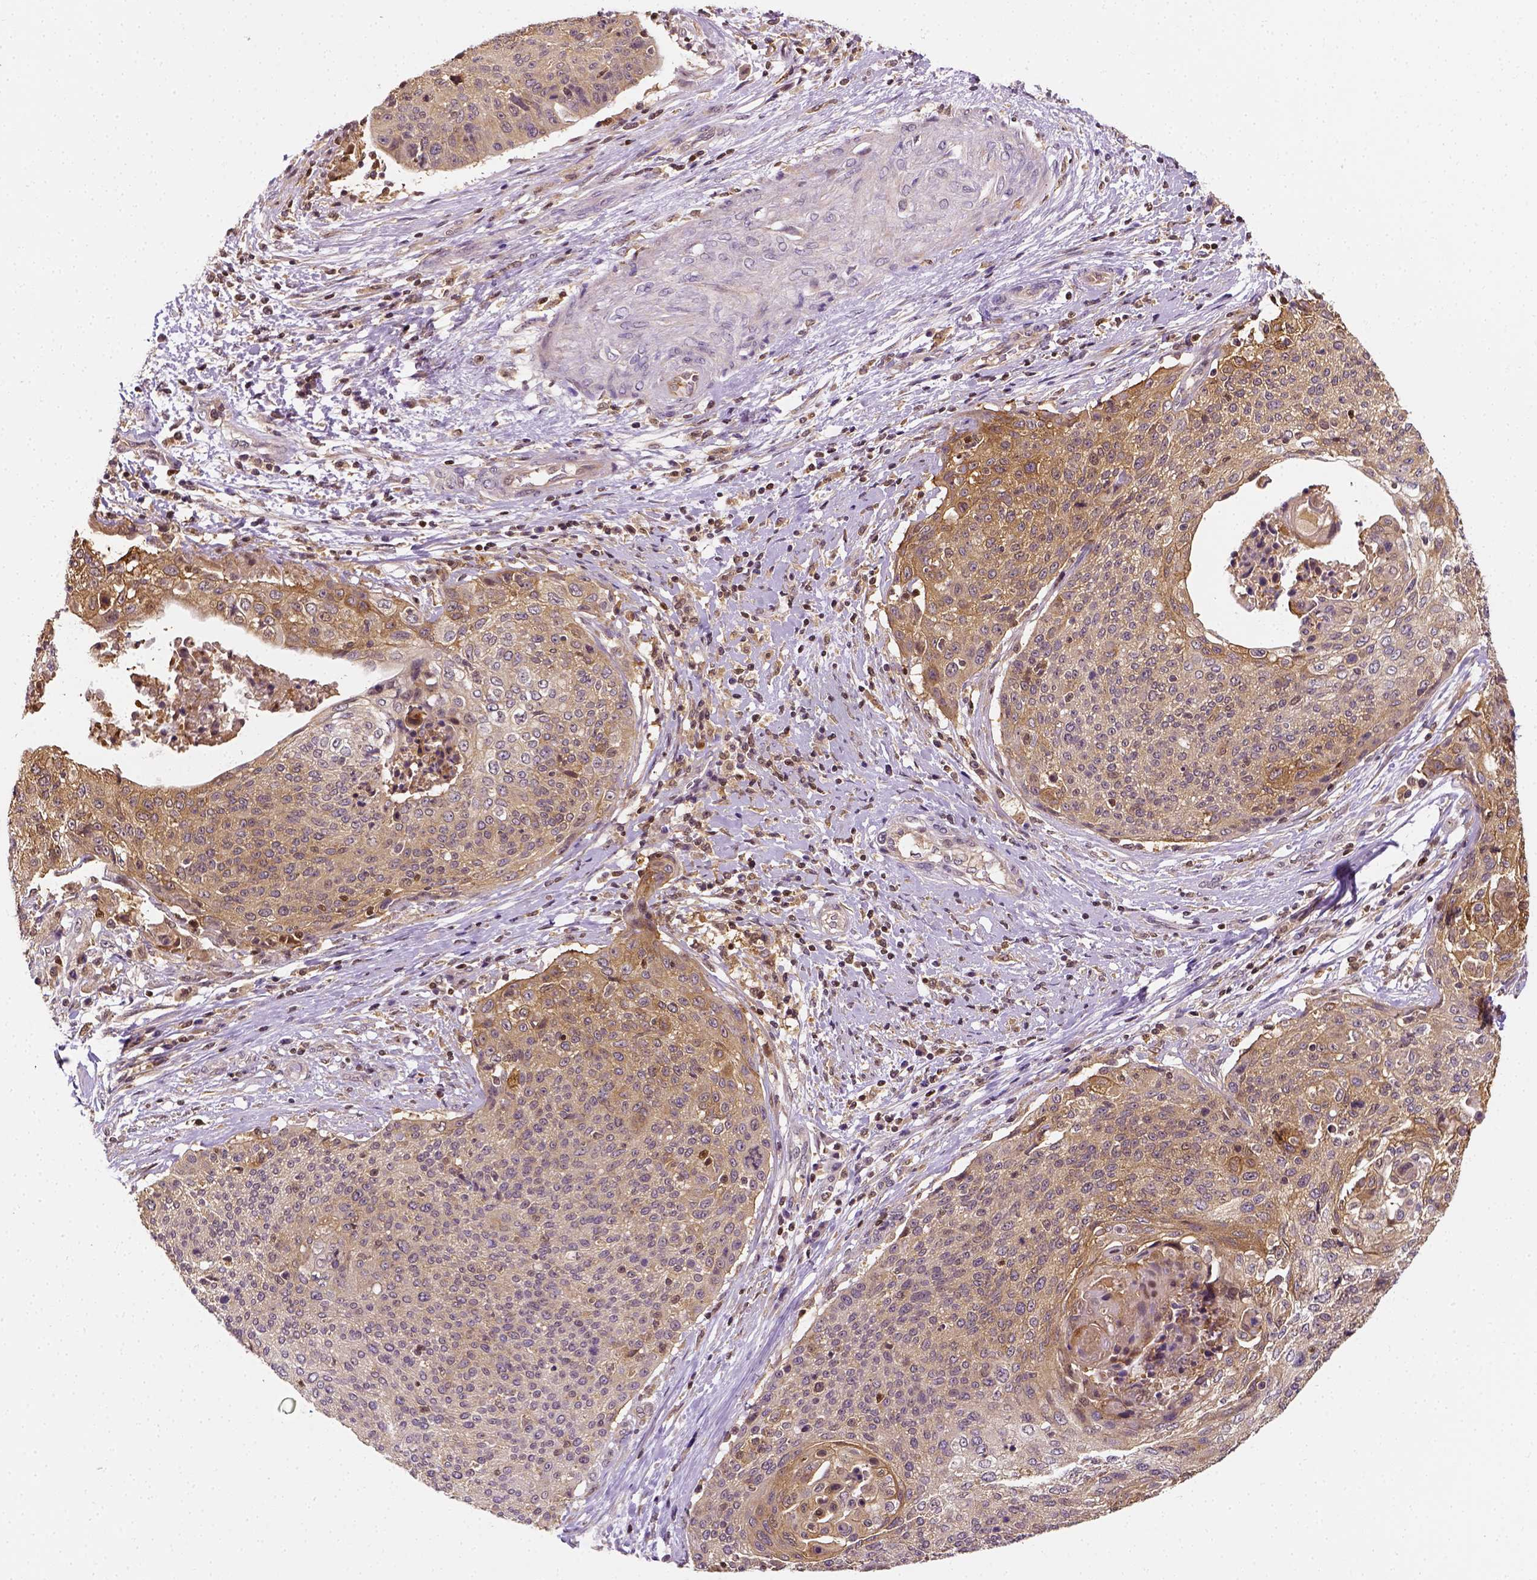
{"staining": {"intensity": "moderate", "quantity": ">75%", "location": "cytoplasmic/membranous"}, "tissue": "cervical cancer", "cell_type": "Tumor cells", "image_type": "cancer", "snomed": [{"axis": "morphology", "description": "Squamous cell carcinoma, NOS"}, {"axis": "topography", "description": "Cervix"}], "caption": "Tumor cells display moderate cytoplasmic/membranous expression in about >75% of cells in cervical cancer (squamous cell carcinoma).", "gene": "MATK", "patient": {"sex": "female", "age": 31}}